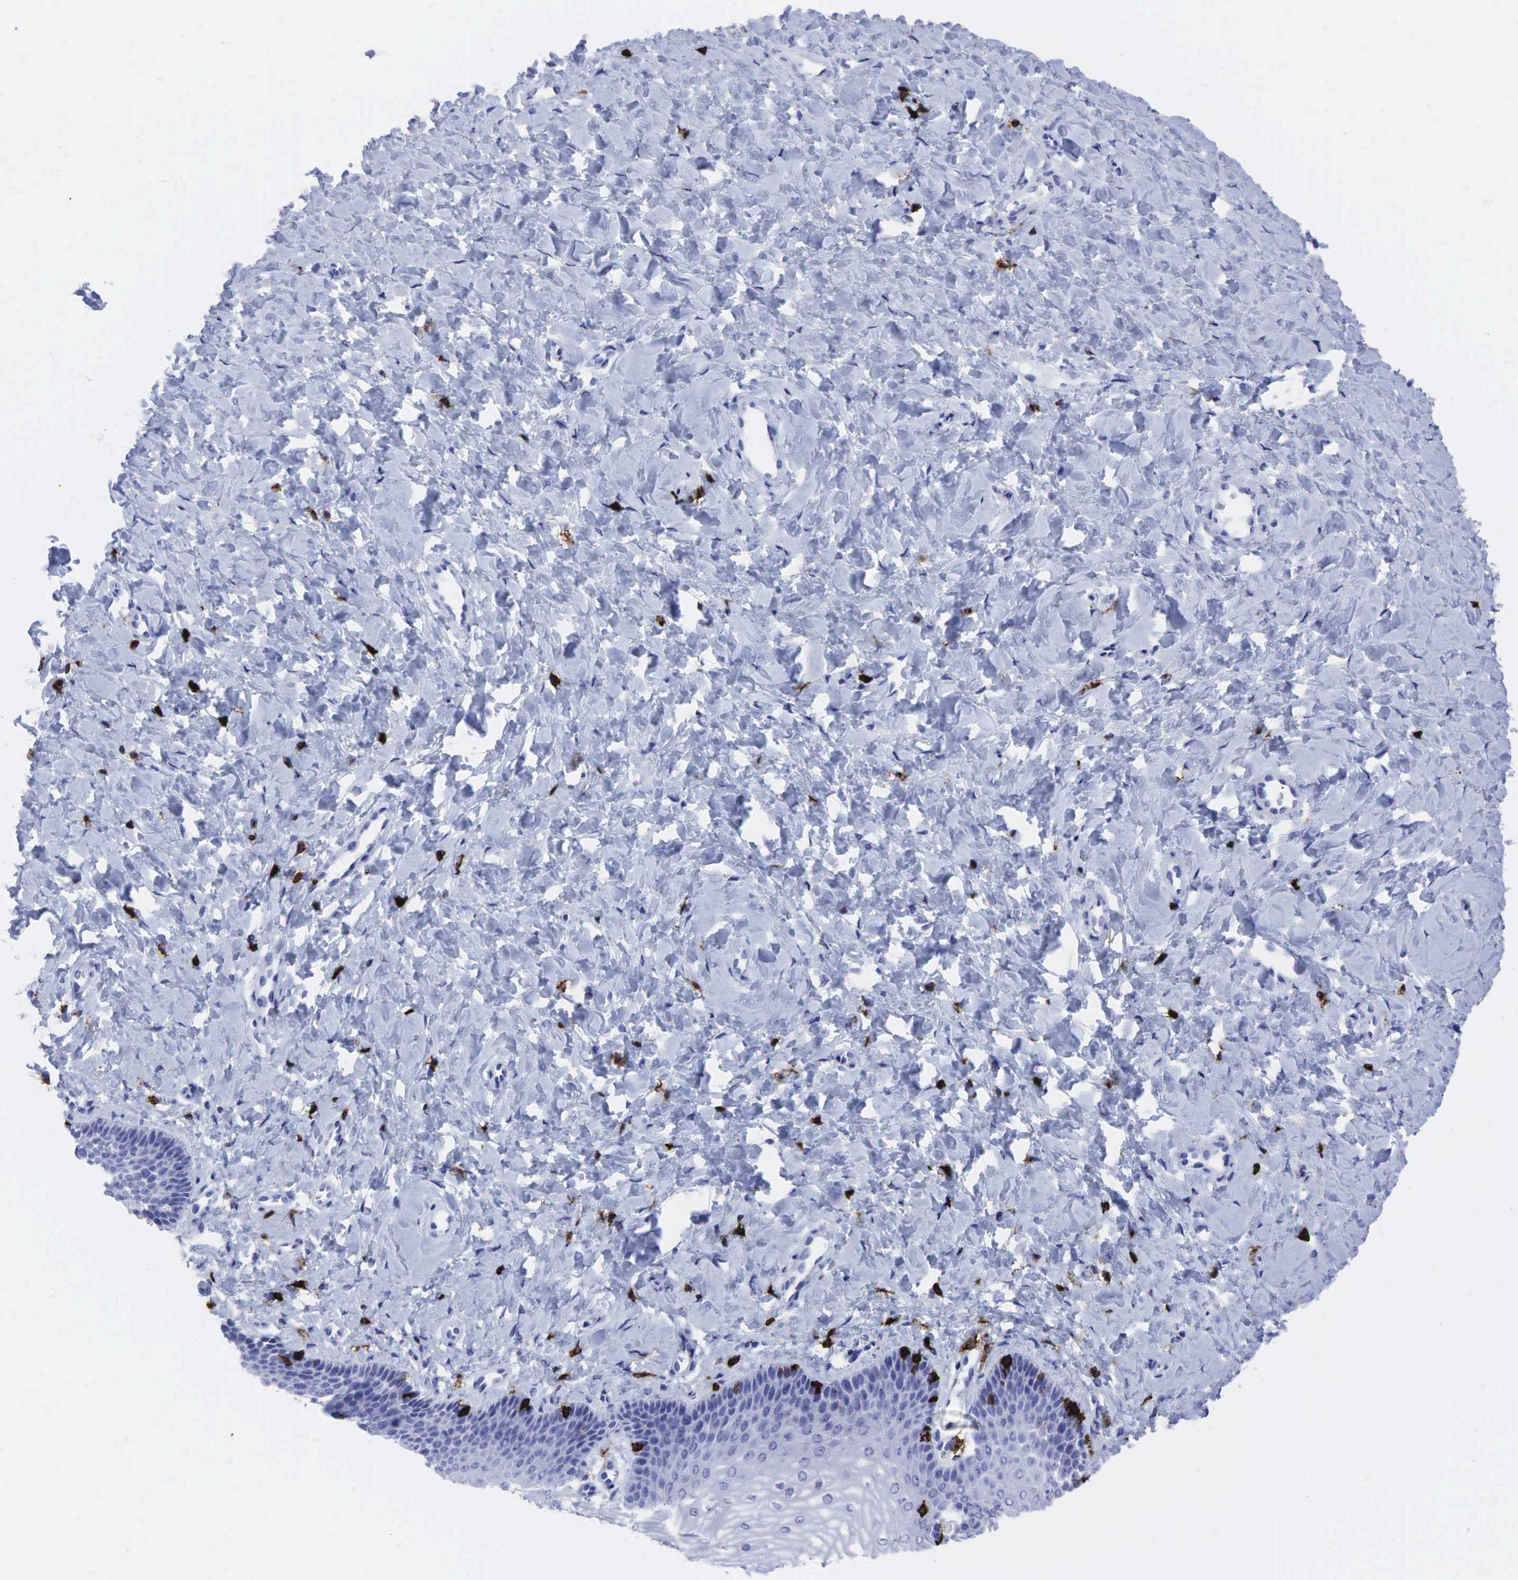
{"staining": {"intensity": "negative", "quantity": "none", "location": "none"}, "tissue": "vagina", "cell_type": "Squamous epithelial cells", "image_type": "normal", "snomed": [{"axis": "morphology", "description": "Normal tissue, NOS"}, {"axis": "topography", "description": "Vagina"}], "caption": "Vagina was stained to show a protein in brown. There is no significant expression in squamous epithelial cells.", "gene": "PTPRC", "patient": {"sex": "female", "age": 68}}